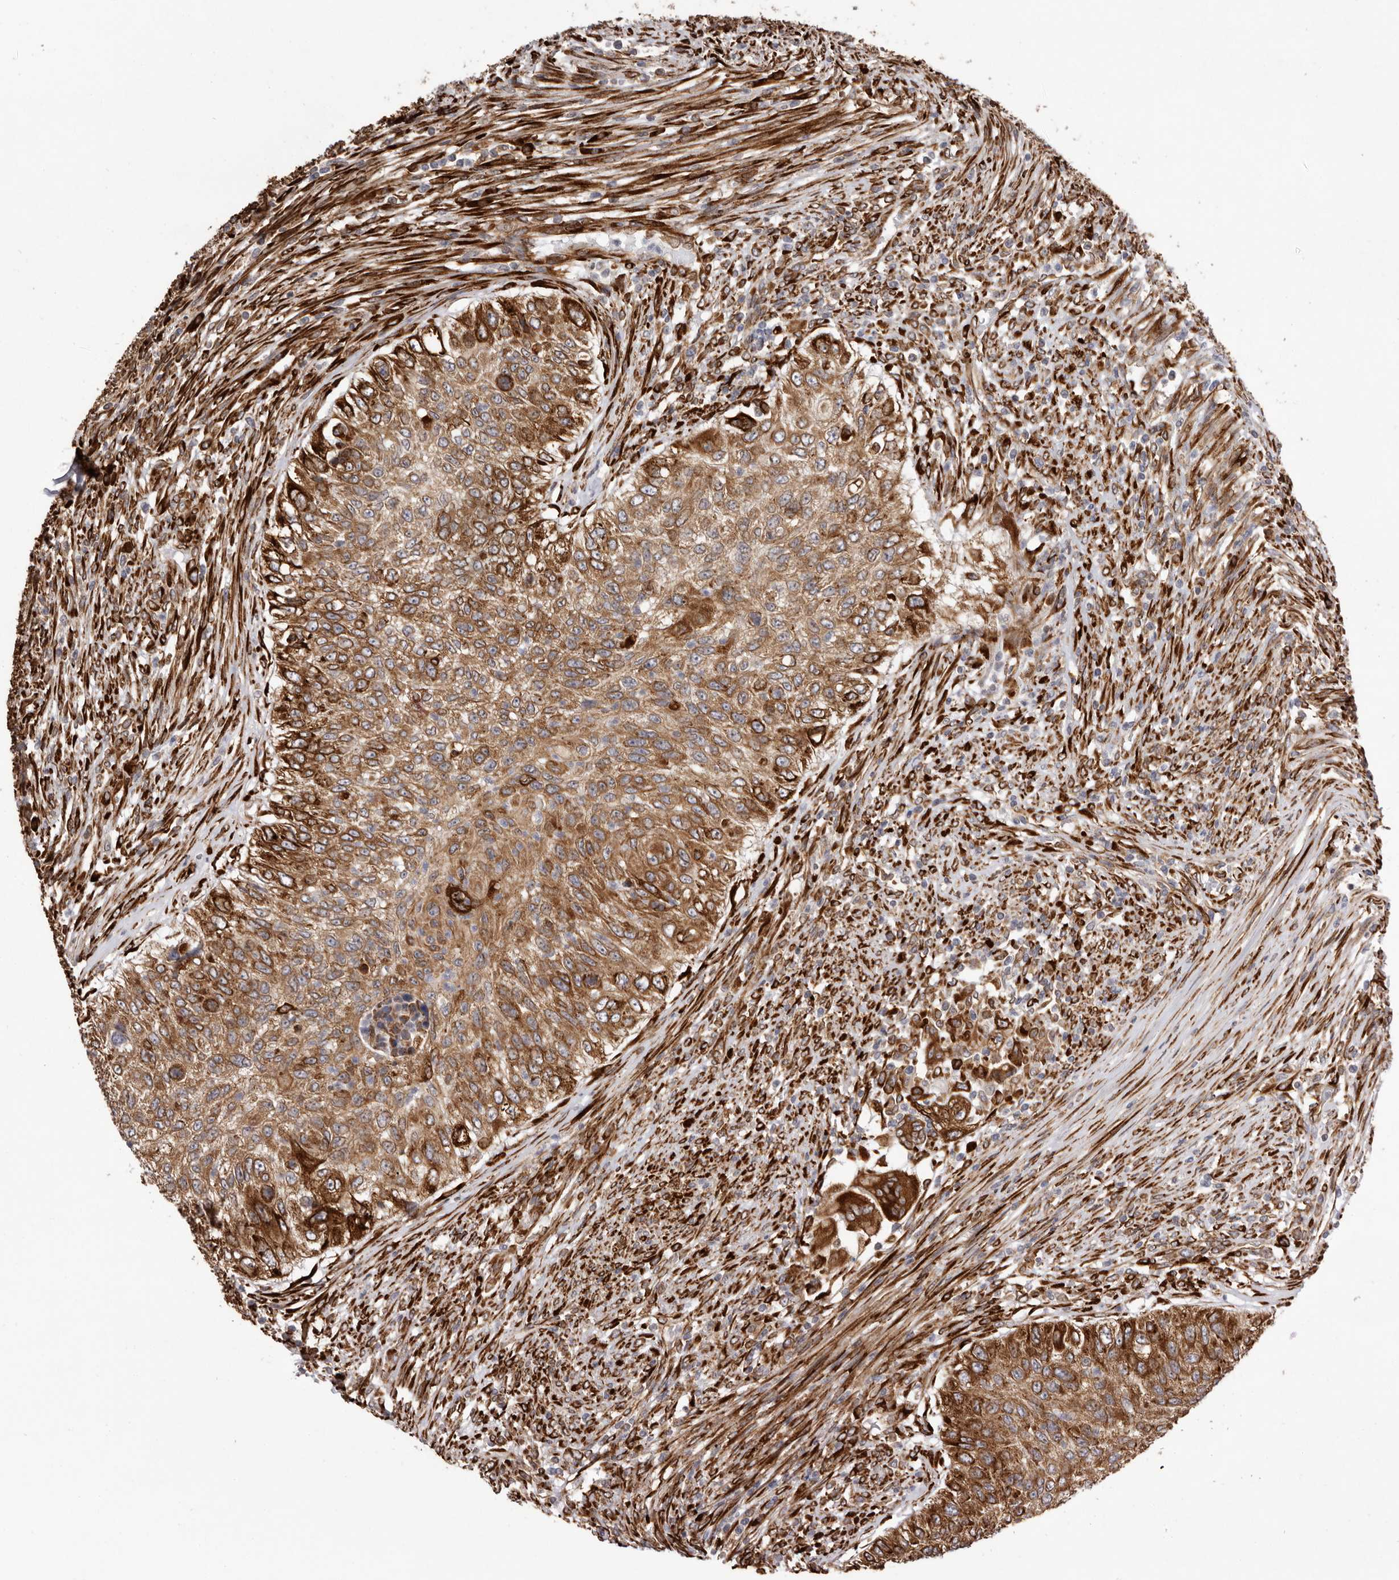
{"staining": {"intensity": "strong", "quantity": ">75%", "location": "cytoplasmic/membranous"}, "tissue": "urothelial cancer", "cell_type": "Tumor cells", "image_type": "cancer", "snomed": [{"axis": "morphology", "description": "Urothelial carcinoma, High grade"}, {"axis": "topography", "description": "Urinary bladder"}], "caption": "Strong cytoplasmic/membranous protein expression is appreciated in about >75% of tumor cells in high-grade urothelial carcinoma. The staining was performed using DAB to visualize the protein expression in brown, while the nuclei were stained in blue with hematoxylin (Magnification: 20x).", "gene": "WDTC1", "patient": {"sex": "female", "age": 60}}